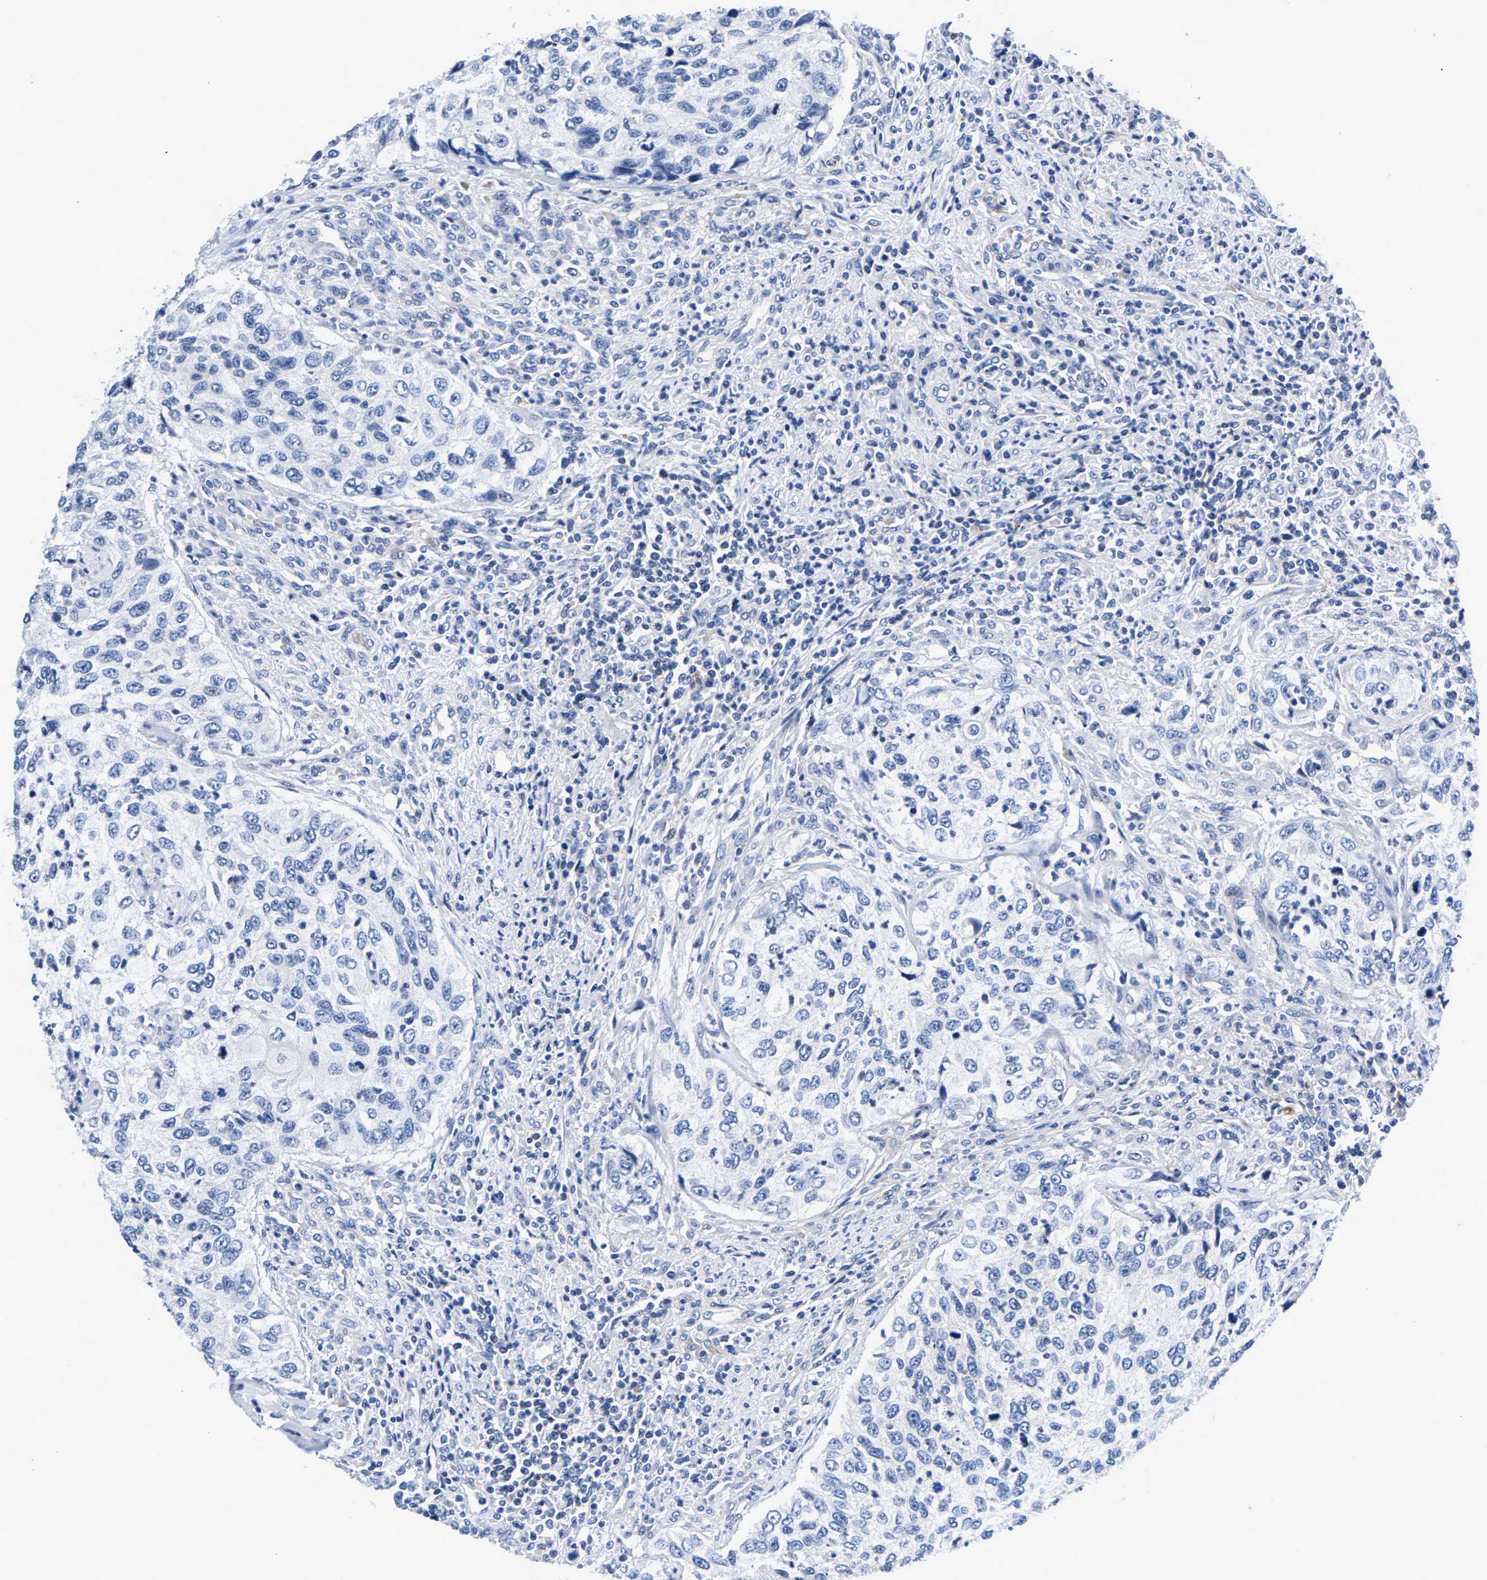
{"staining": {"intensity": "negative", "quantity": "none", "location": "none"}, "tissue": "urothelial cancer", "cell_type": "Tumor cells", "image_type": "cancer", "snomed": [{"axis": "morphology", "description": "Urothelial carcinoma, High grade"}, {"axis": "topography", "description": "Urinary bladder"}], "caption": "High magnification brightfield microscopy of urothelial cancer stained with DAB (brown) and counterstained with hematoxylin (blue): tumor cells show no significant staining.", "gene": "P2RY4", "patient": {"sex": "female", "age": 60}}